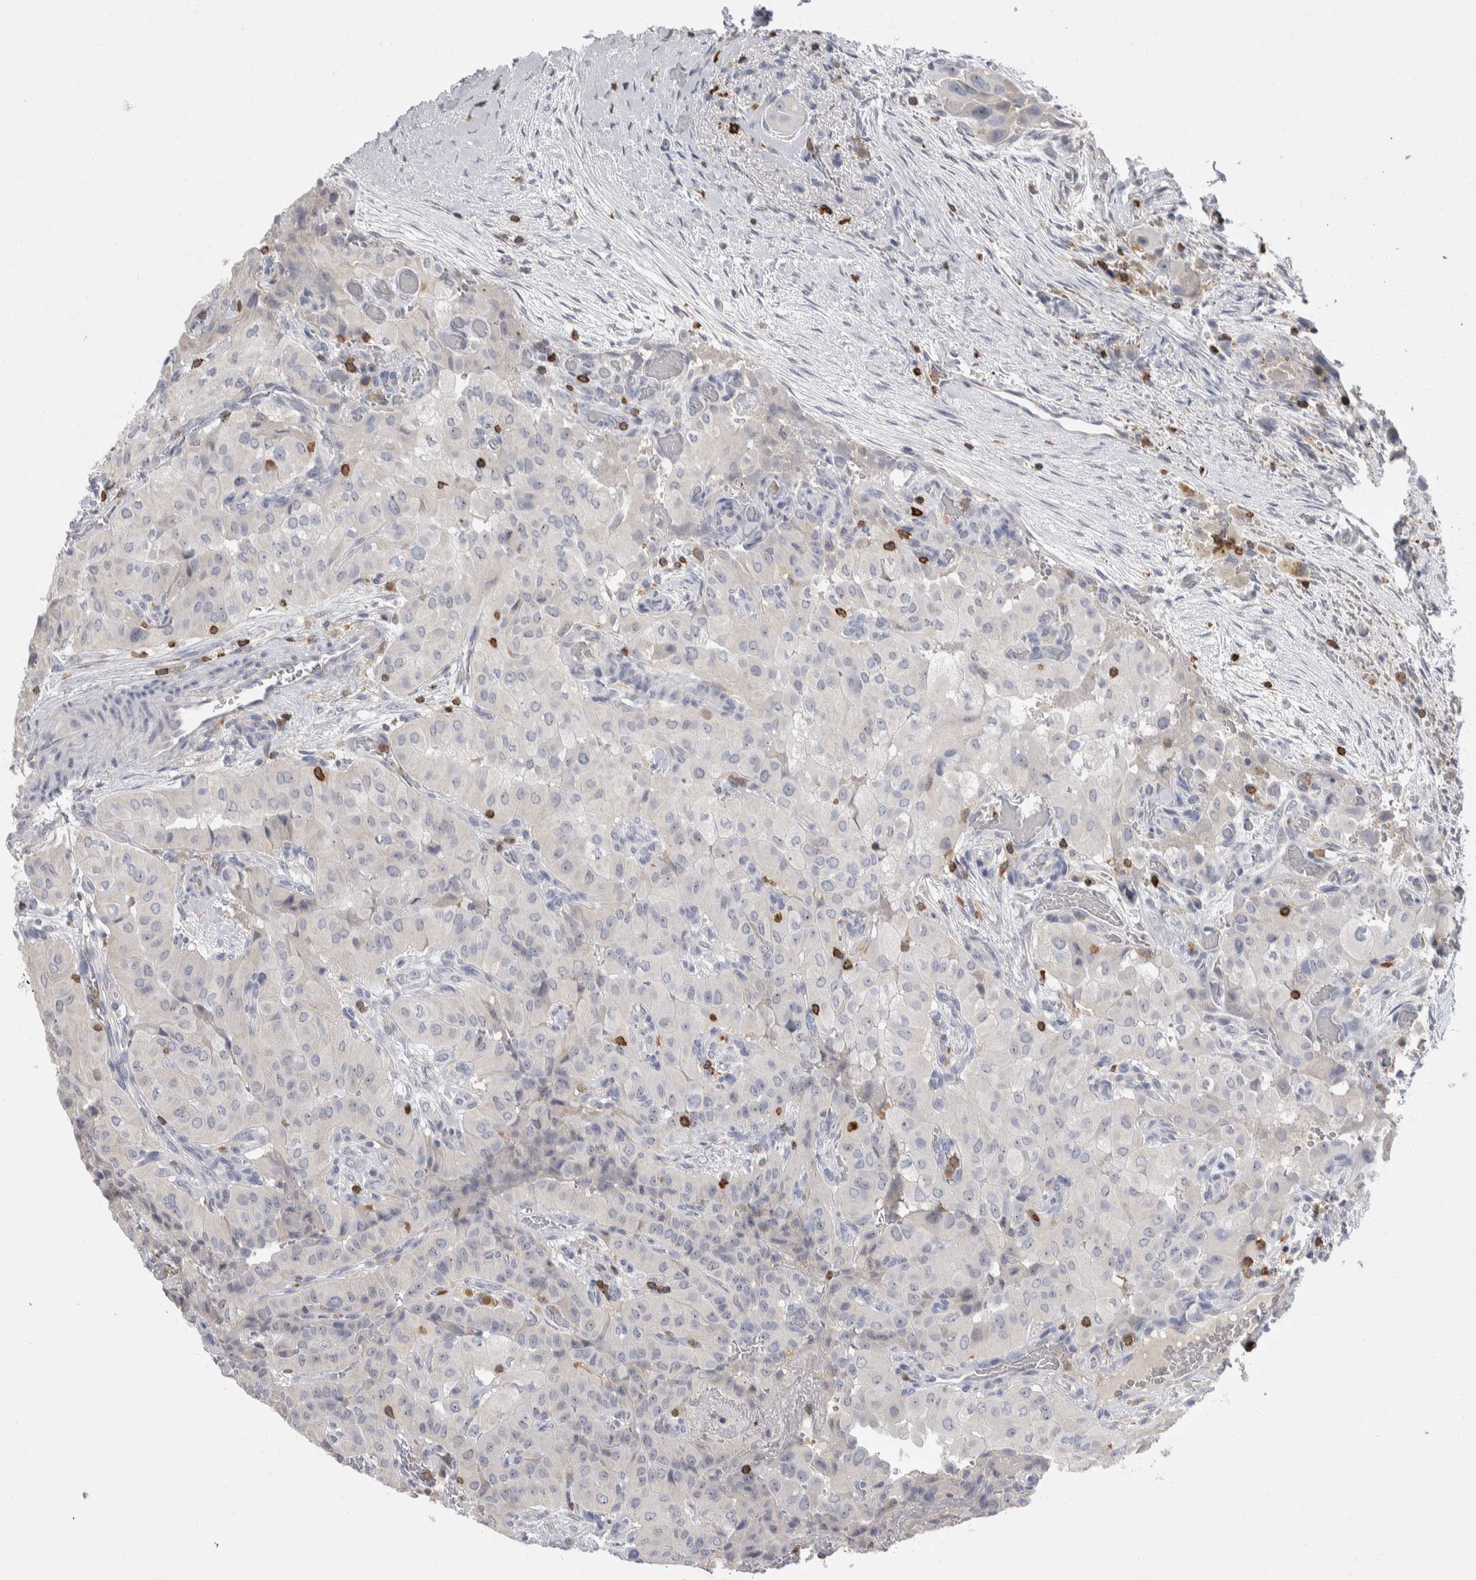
{"staining": {"intensity": "negative", "quantity": "none", "location": "none"}, "tissue": "thyroid cancer", "cell_type": "Tumor cells", "image_type": "cancer", "snomed": [{"axis": "morphology", "description": "Papillary adenocarcinoma, NOS"}, {"axis": "topography", "description": "Thyroid gland"}], "caption": "High power microscopy micrograph of an immunohistochemistry (IHC) micrograph of thyroid papillary adenocarcinoma, revealing no significant staining in tumor cells.", "gene": "CEP295NL", "patient": {"sex": "female", "age": 59}}